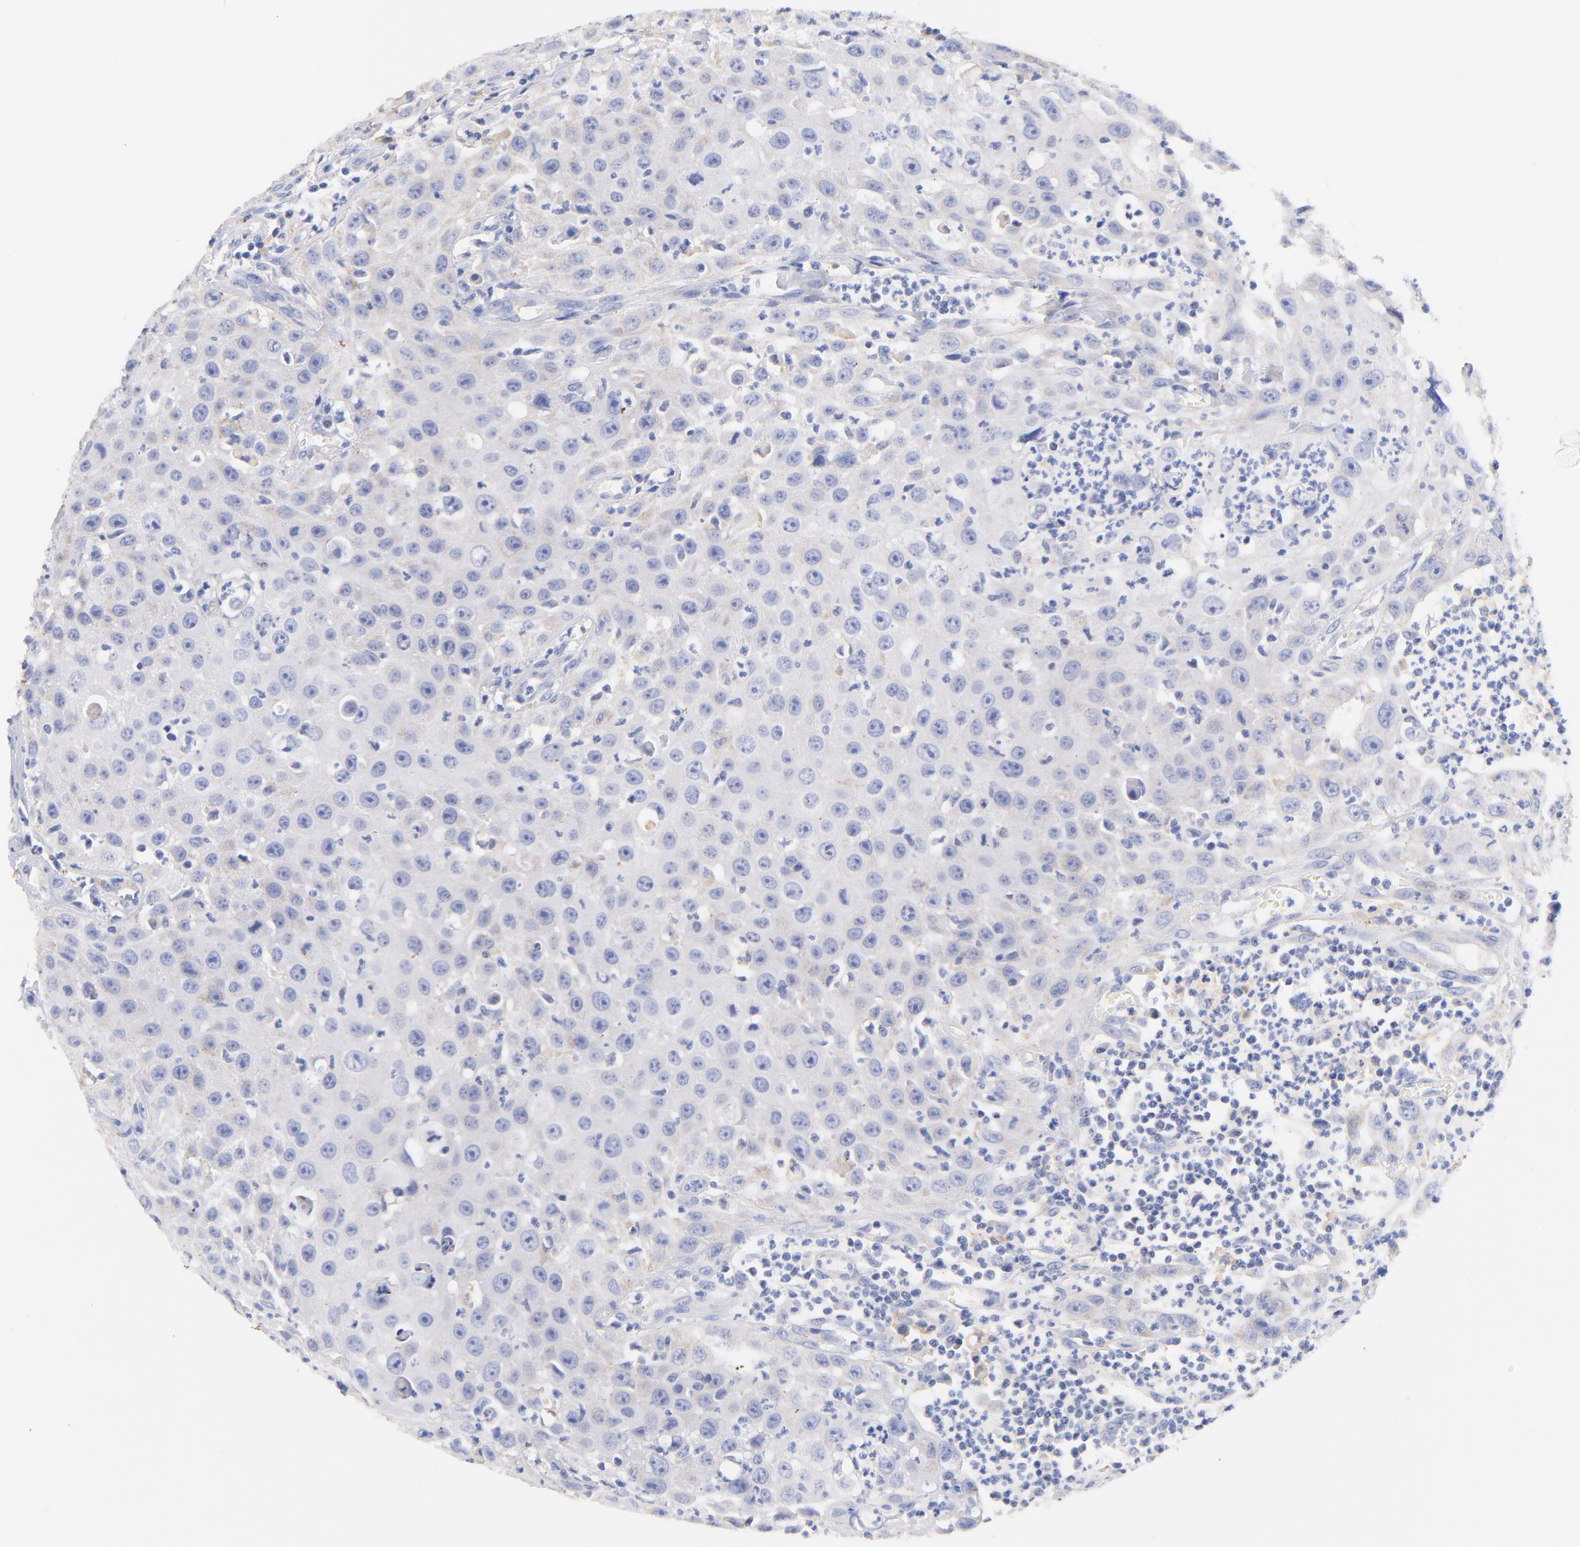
{"staining": {"intensity": "negative", "quantity": "none", "location": "none"}, "tissue": "urothelial cancer", "cell_type": "Tumor cells", "image_type": "cancer", "snomed": [{"axis": "morphology", "description": "Urothelial carcinoma, High grade"}, {"axis": "topography", "description": "Urinary bladder"}], "caption": "This is a image of immunohistochemistry staining of urothelial cancer, which shows no staining in tumor cells. Brightfield microscopy of immunohistochemistry (IHC) stained with DAB (brown) and hematoxylin (blue), captured at high magnification.", "gene": "IGLV7-43", "patient": {"sex": "male", "age": 66}}